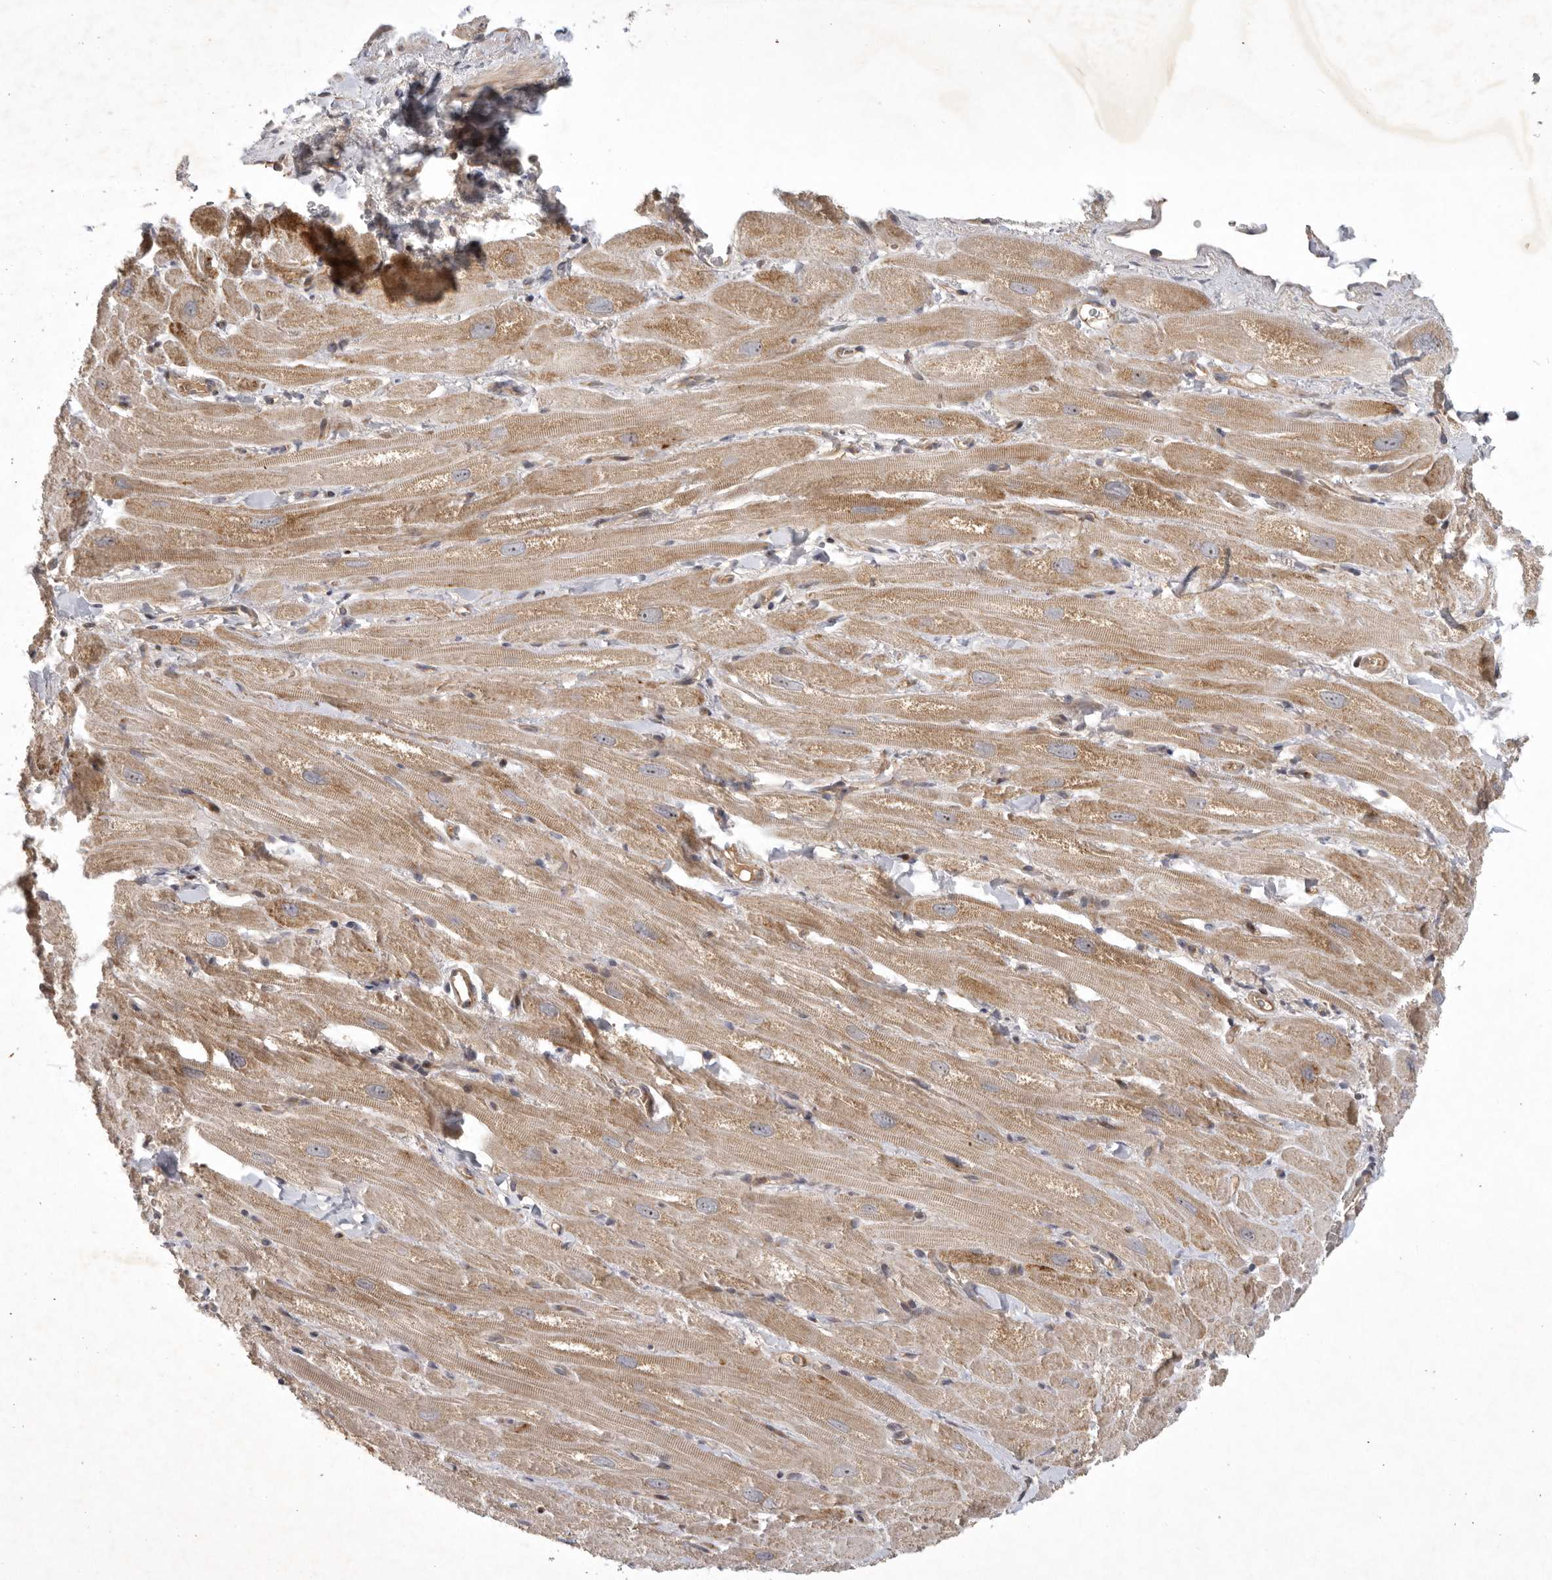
{"staining": {"intensity": "moderate", "quantity": ">75%", "location": "cytoplasmic/membranous"}, "tissue": "heart muscle", "cell_type": "Cardiomyocytes", "image_type": "normal", "snomed": [{"axis": "morphology", "description": "Normal tissue, NOS"}, {"axis": "topography", "description": "Heart"}], "caption": "A histopathology image of heart muscle stained for a protein demonstrates moderate cytoplasmic/membranous brown staining in cardiomyocytes.", "gene": "KIF2B", "patient": {"sex": "male", "age": 49}}